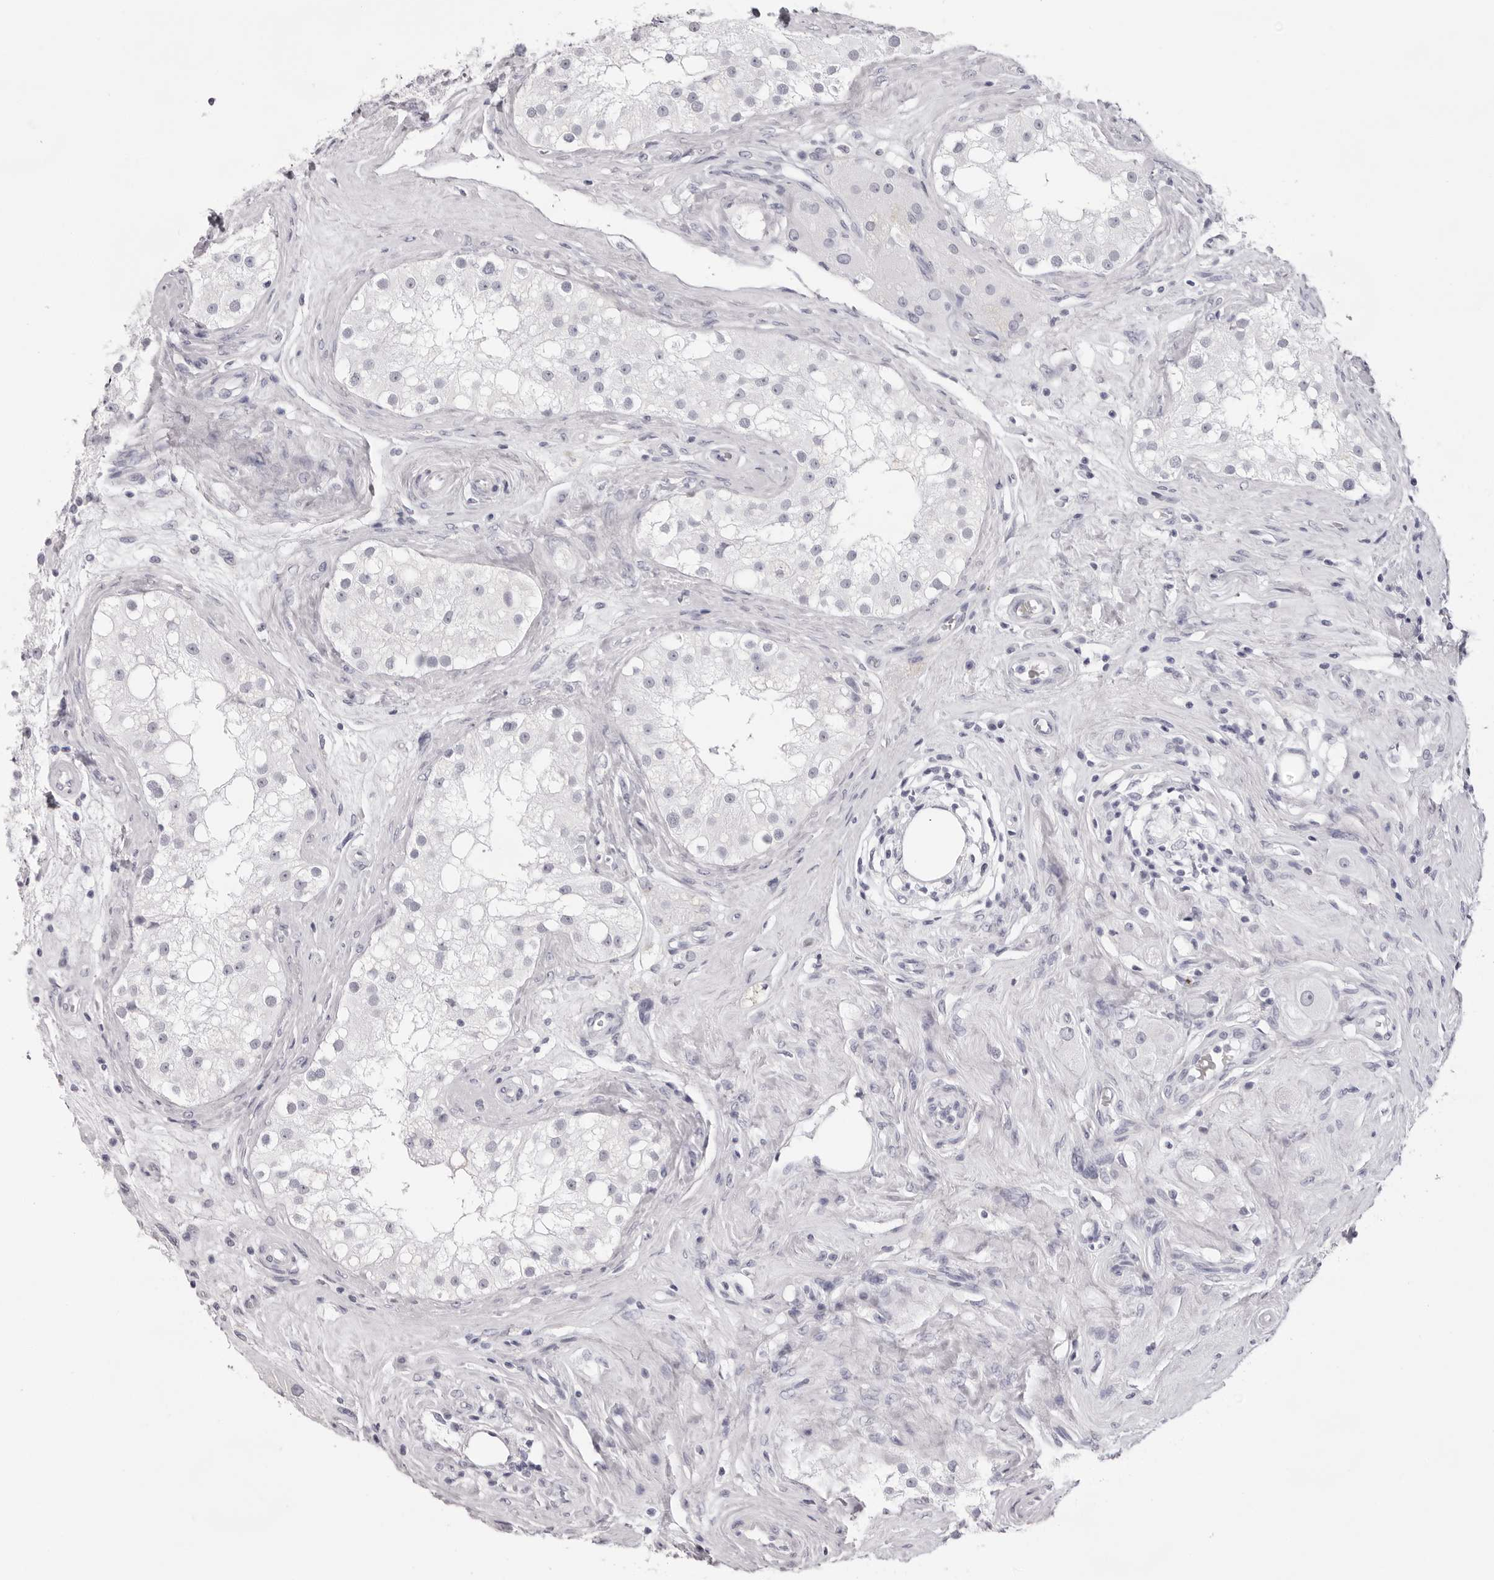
{"staining": {"intensity": "negative", "quantity": "none", "location": "none"}, "tissue": "testis", "cell_type": "Cells in seminiferous ducts", "image_type": "normal", "snomed": [{"axis": "morphology", "description": "Normal tissue, NOS"}, {"axis": "topography", "description": "Testis"}], "caption": "Cells in seminiferous ducts show no significant expression in normal testis. (DAB (3,3'-diaminobenzidine) IHC with hematoxylin counter stain).", "gene": "SPTA1", "patient": {"sex": "male", "age": 84}}